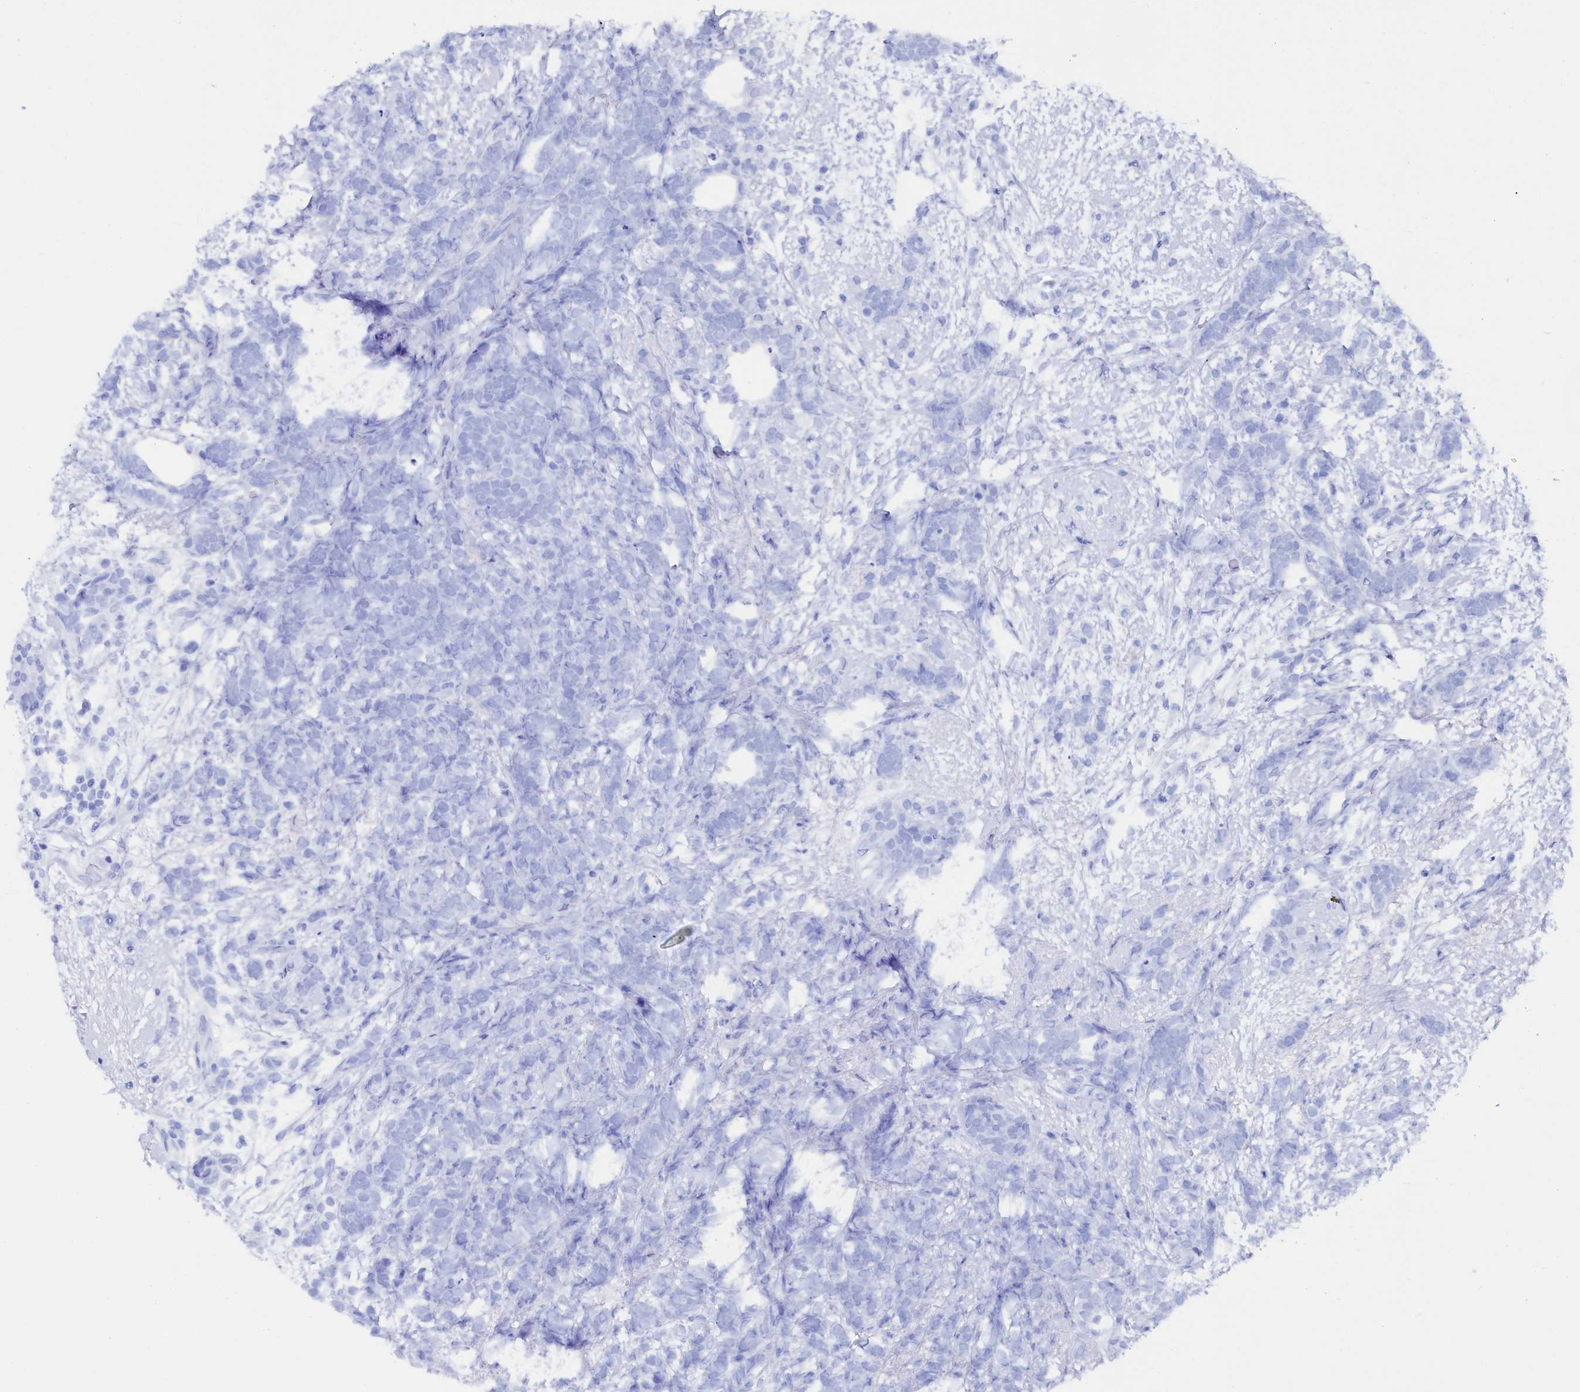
{"staining": {"intensity": "negative", "quantity": "none", "location": "none"}, "tissue": "breast cancer", "cell_type": "Tumor cells", "image_type": "cancer", "snomed": [{"axis": "morphology", "description": "Lobular carcinoma"}, {"axis": "topography", "description": "Breast"}], "caption": "DAB immunohistochemical staining of lobular carcinoma (breast) reveals no significant expression in tumor cells.", "gene": "TIGD4", "patient": {"sex": "female", "age": 58}}